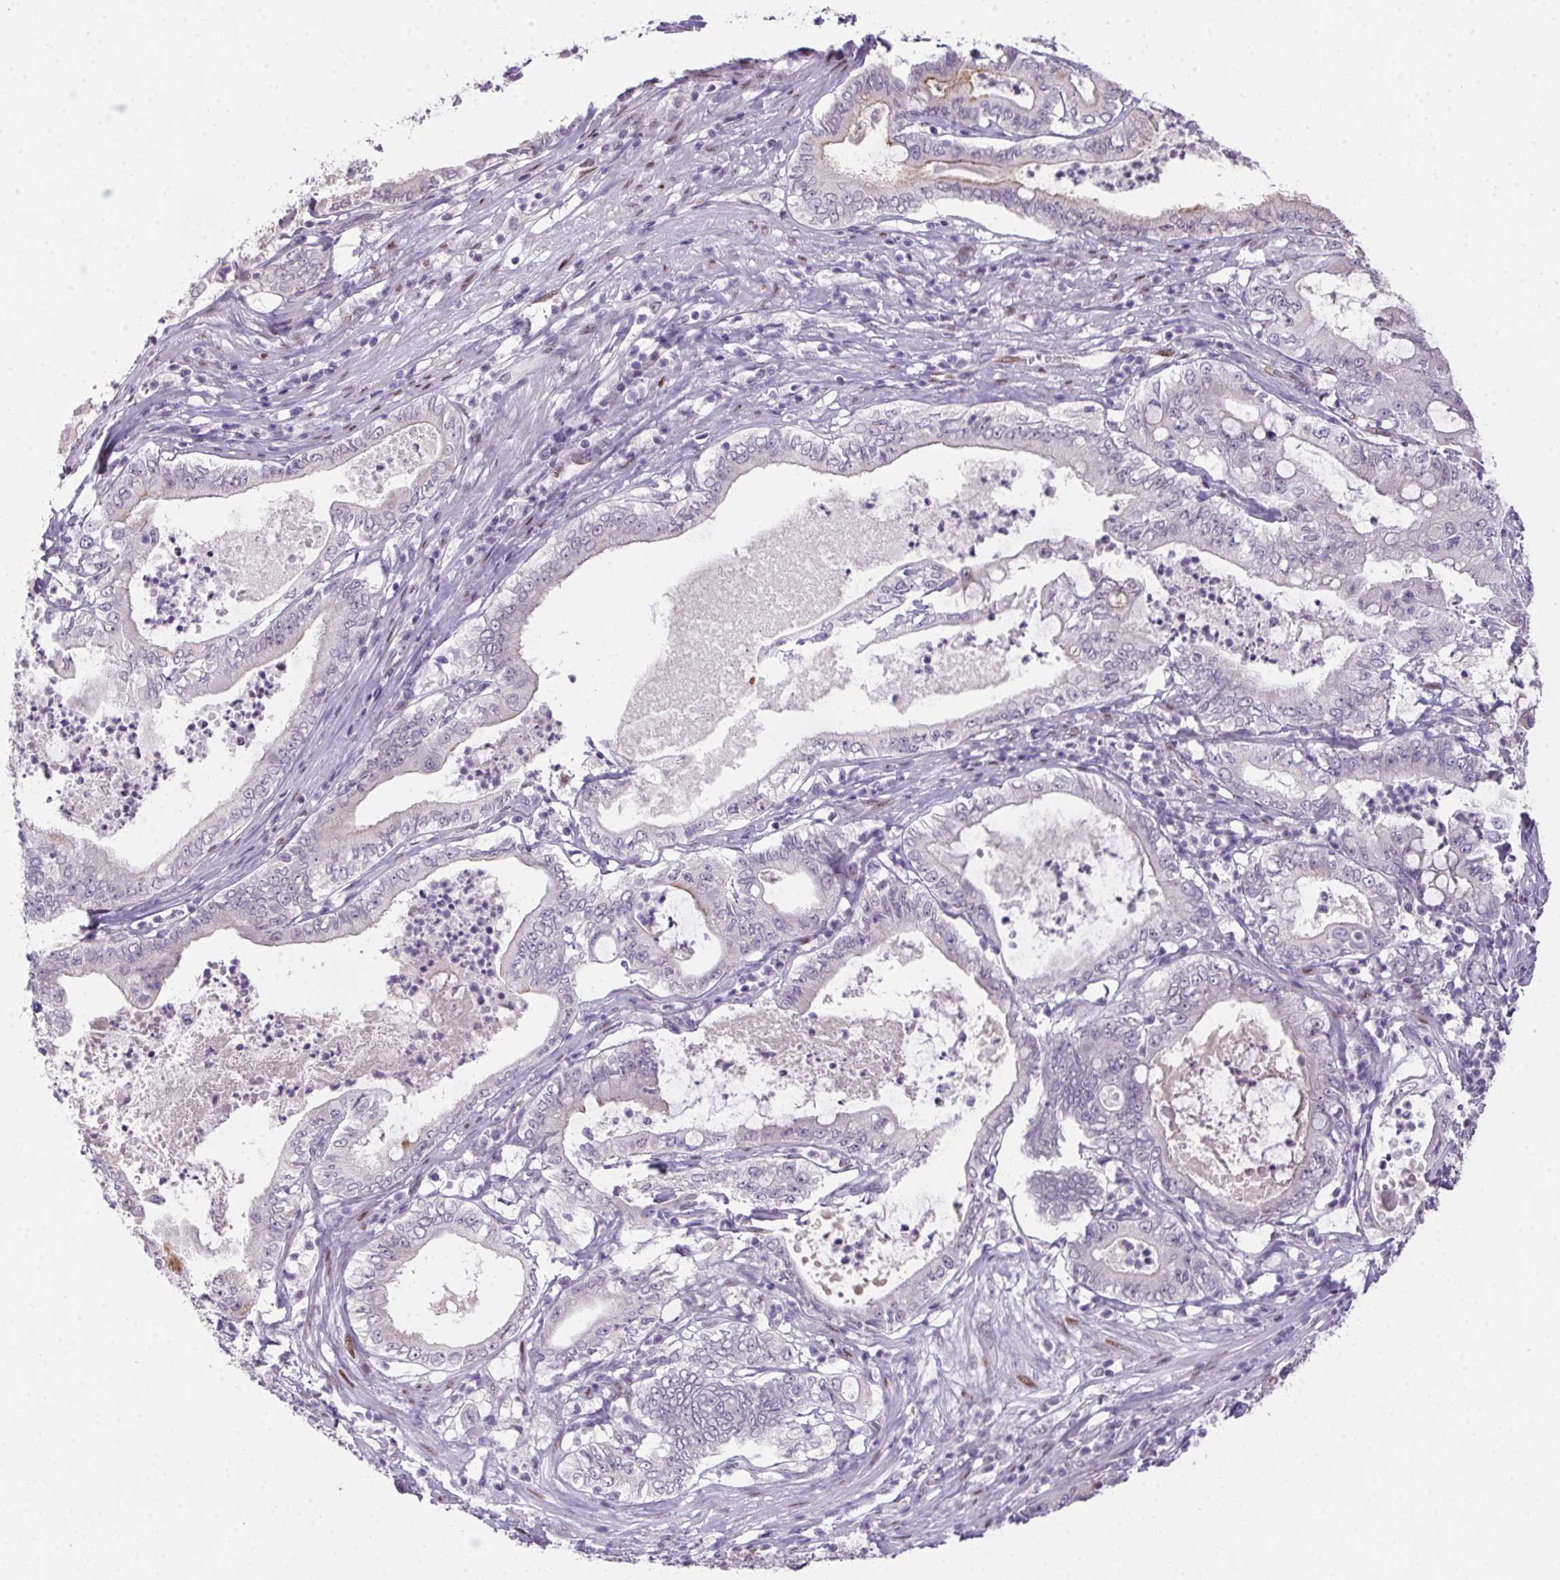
{"staining": {"intensity": "negative", "quantity": "none", "location": "none"}, "tissue": "pancreatic cancer", "cell_type": "Tumor cells", "image_type": "cancer", "snomed": [{"axis": "morphology", "description": "Adenocarcinoma, NOS"}, {"axis": "topography", "description": "Pancreas"}], "caption": "Pancreatic adenocarcinoma was stained to show a protein in brown. There is no significant staining in tumor cells.", "gene": "SP9", "patient": {"sex": "male", "age": 71}}